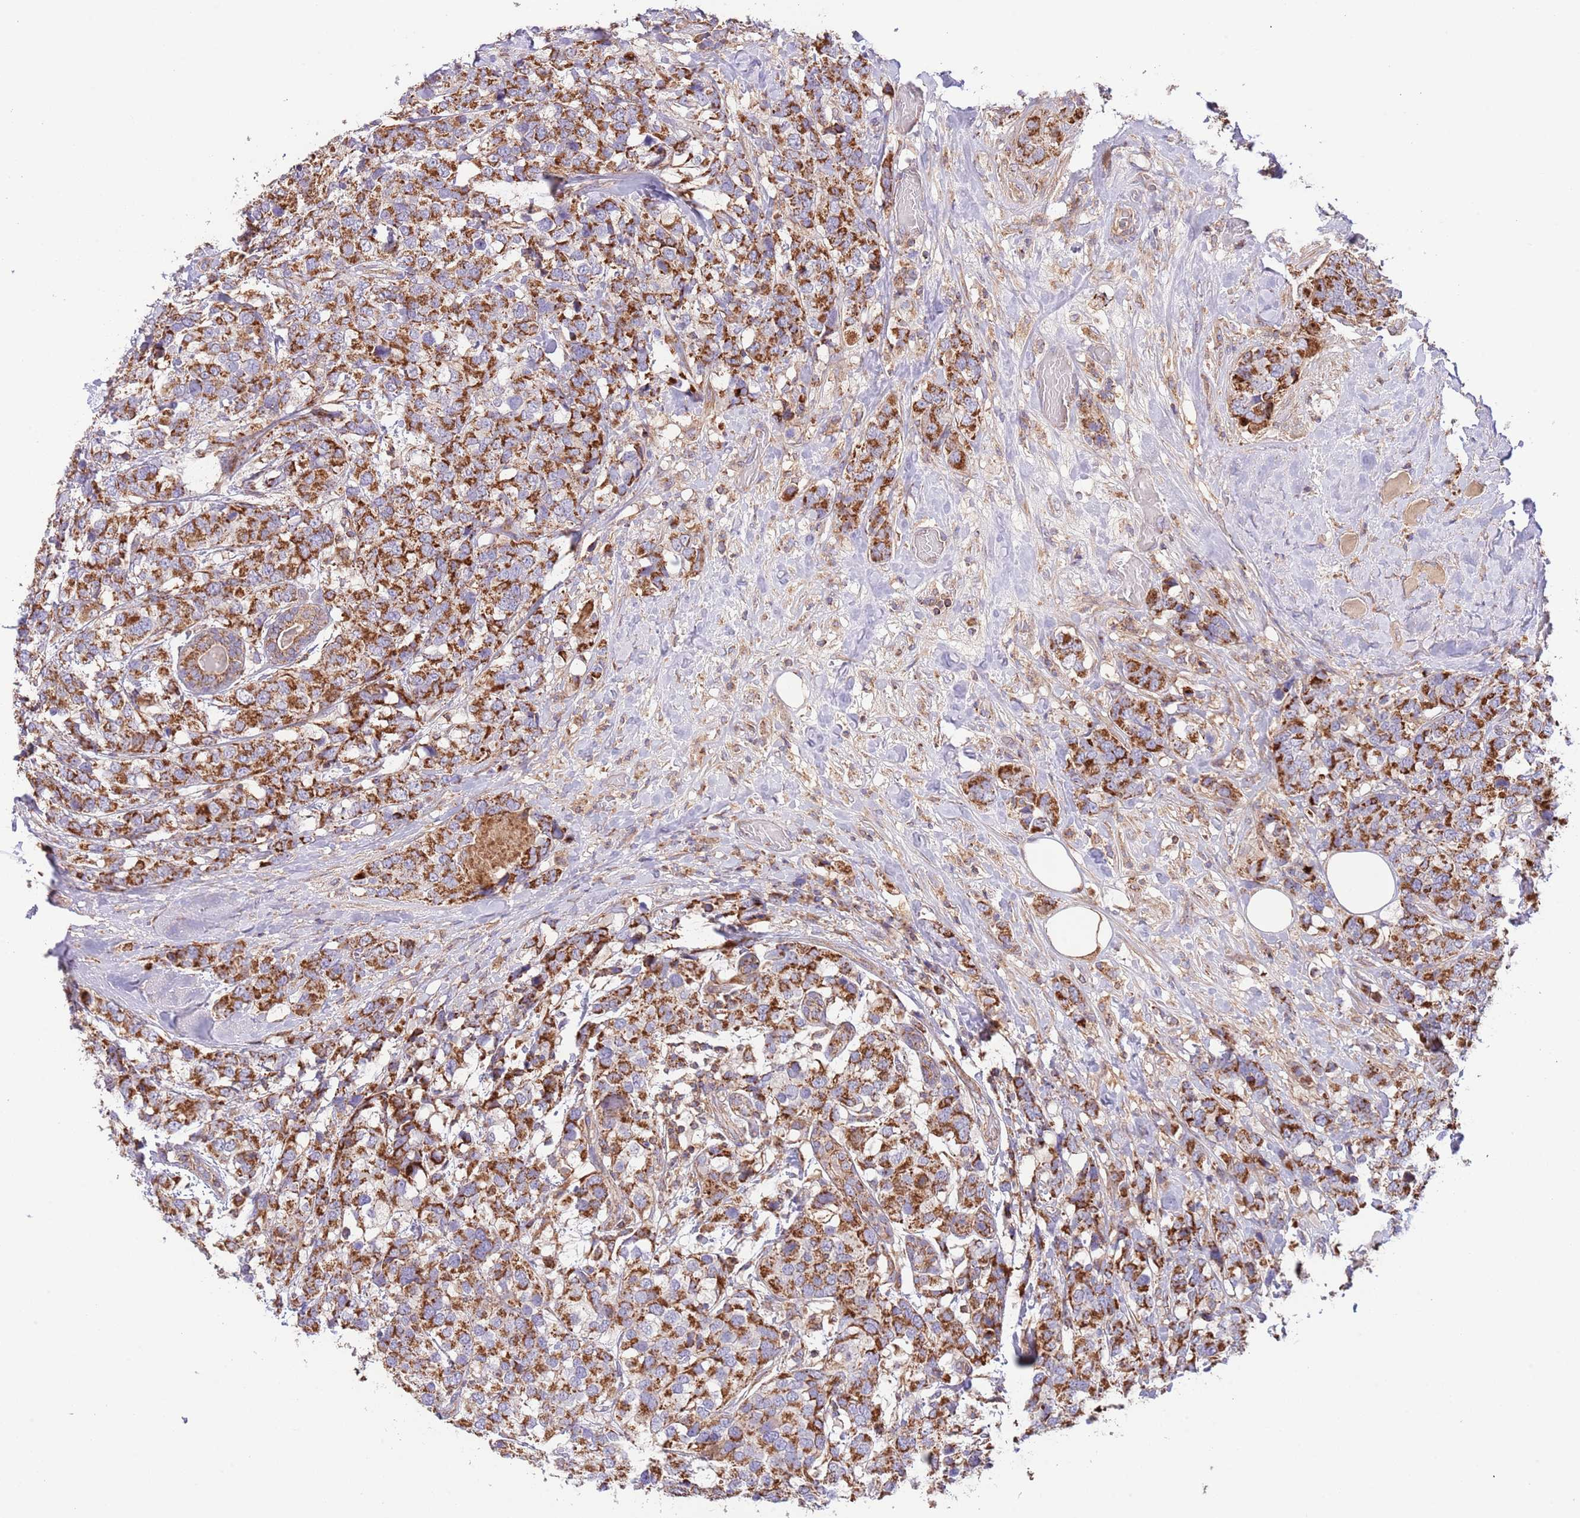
{"staining": {"intensity": "strong", "quantity": ">75%", "location": "cytoplasmic/membranous"}, "tissue": "breast cancer", "cell_type": "Tumor cells", "image_type": "cancer", "snomed": [{"axis": "morphology", "description": "Lobular carcinoma"}, {"axis": "topography", "description": "Breast"}], "caption": "Protein staining demonstrates strong cytoplasmic/membranous positivity in approximately >75% of tumor cells in lobular carcinoma (breast).", "gene": "DNAJA3", "patient": {"sex": "female", "age": 59}}